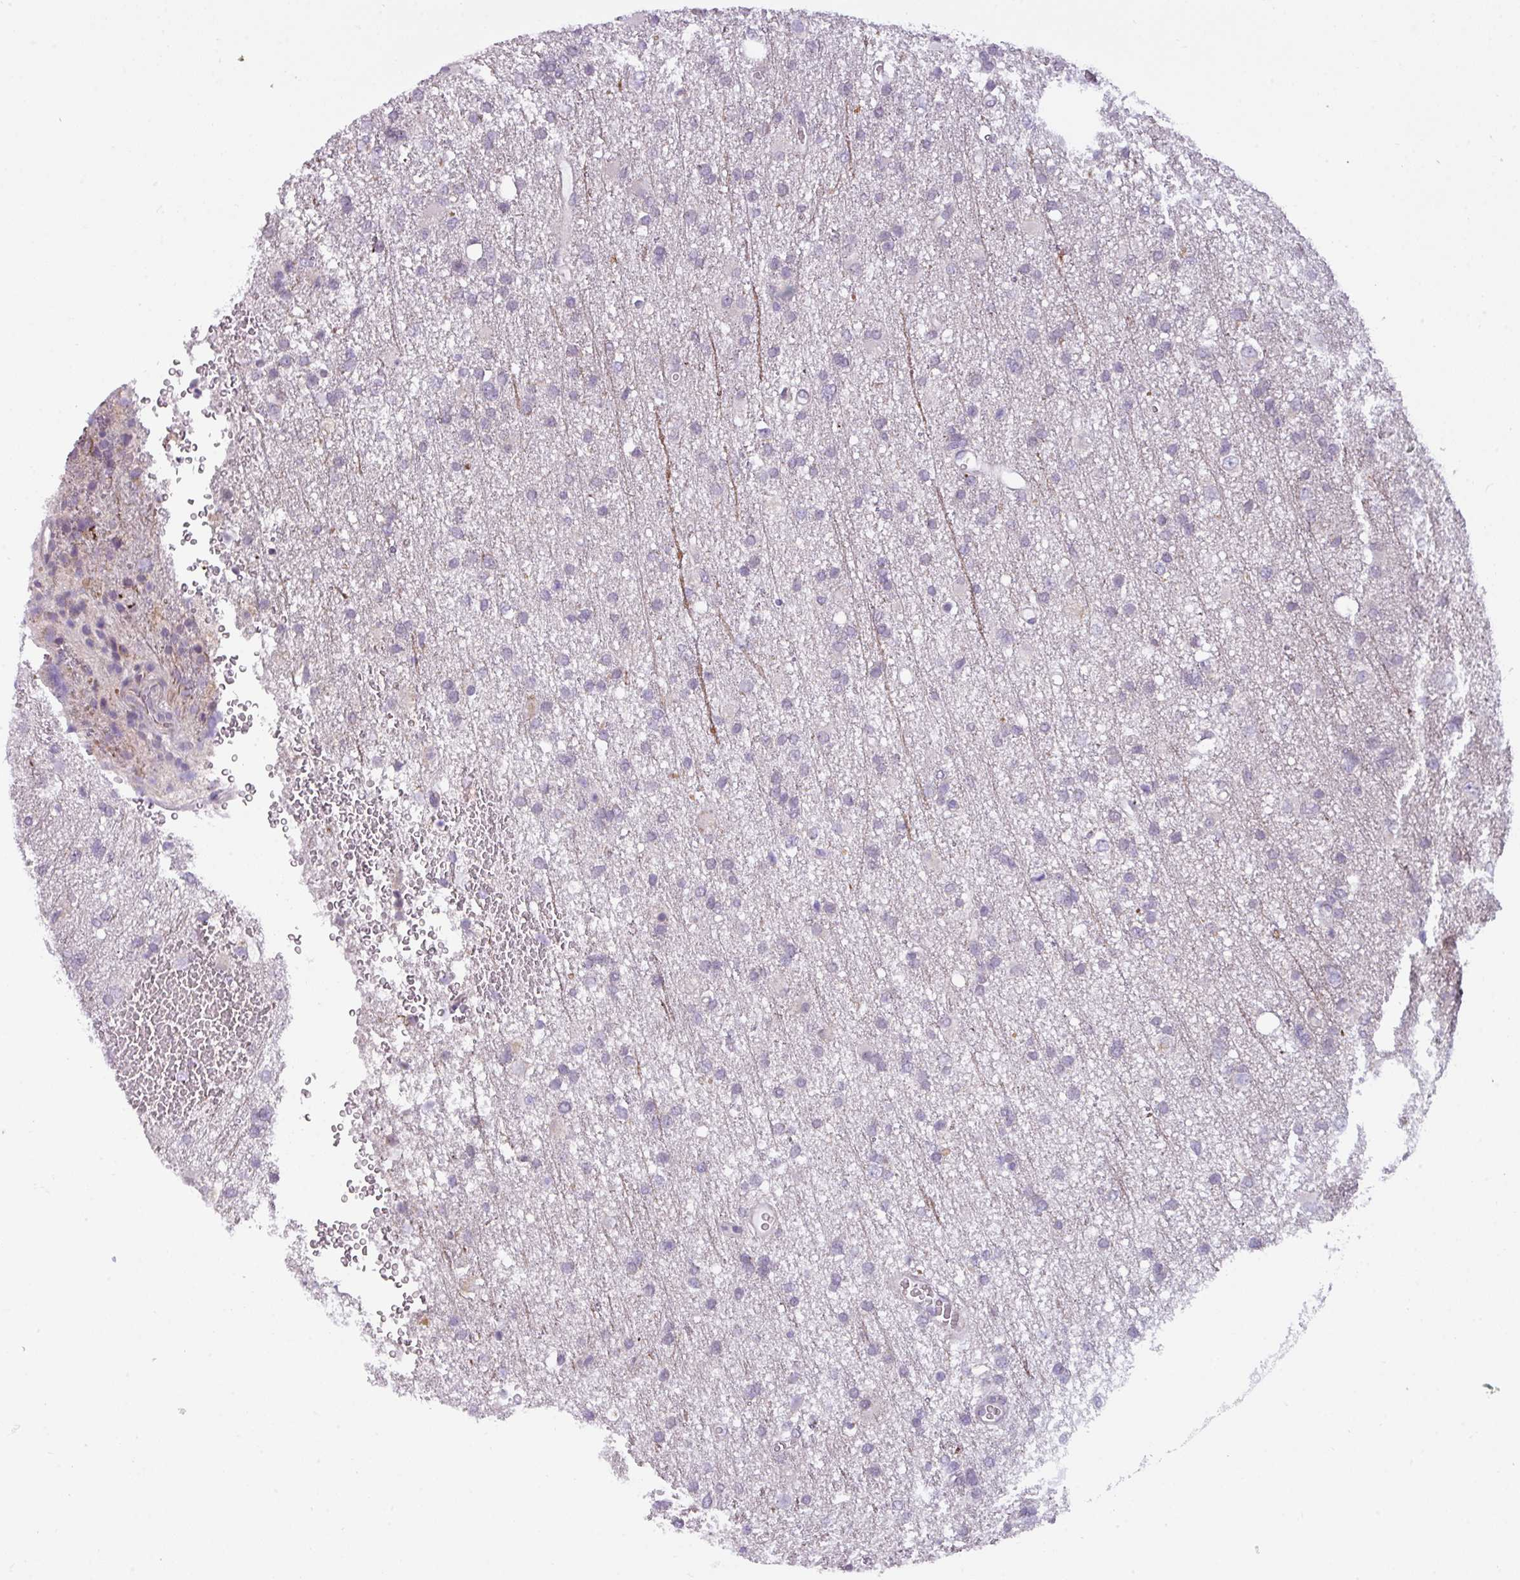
{"staining": {"intensity": "negative", "quantity": "none", "location": "none"}, "tissue": "glioma", "cell_type": "Tumor cells", "image_type": "cancer", "snomed": [{"axis": "morphology", "description": "Glioma, malignant, High grade"}, {"axis": "topography", "description": "Brain"}], "caption": "IHC photomicrograph of neoplastic tissue: human glioma stained with DAB (3,3'-diaminobenzidine) demonstrates no significant protein staining in tumor cells.", "gene": "C2orf68", "patient": {"sex": "female", "age": 74}}